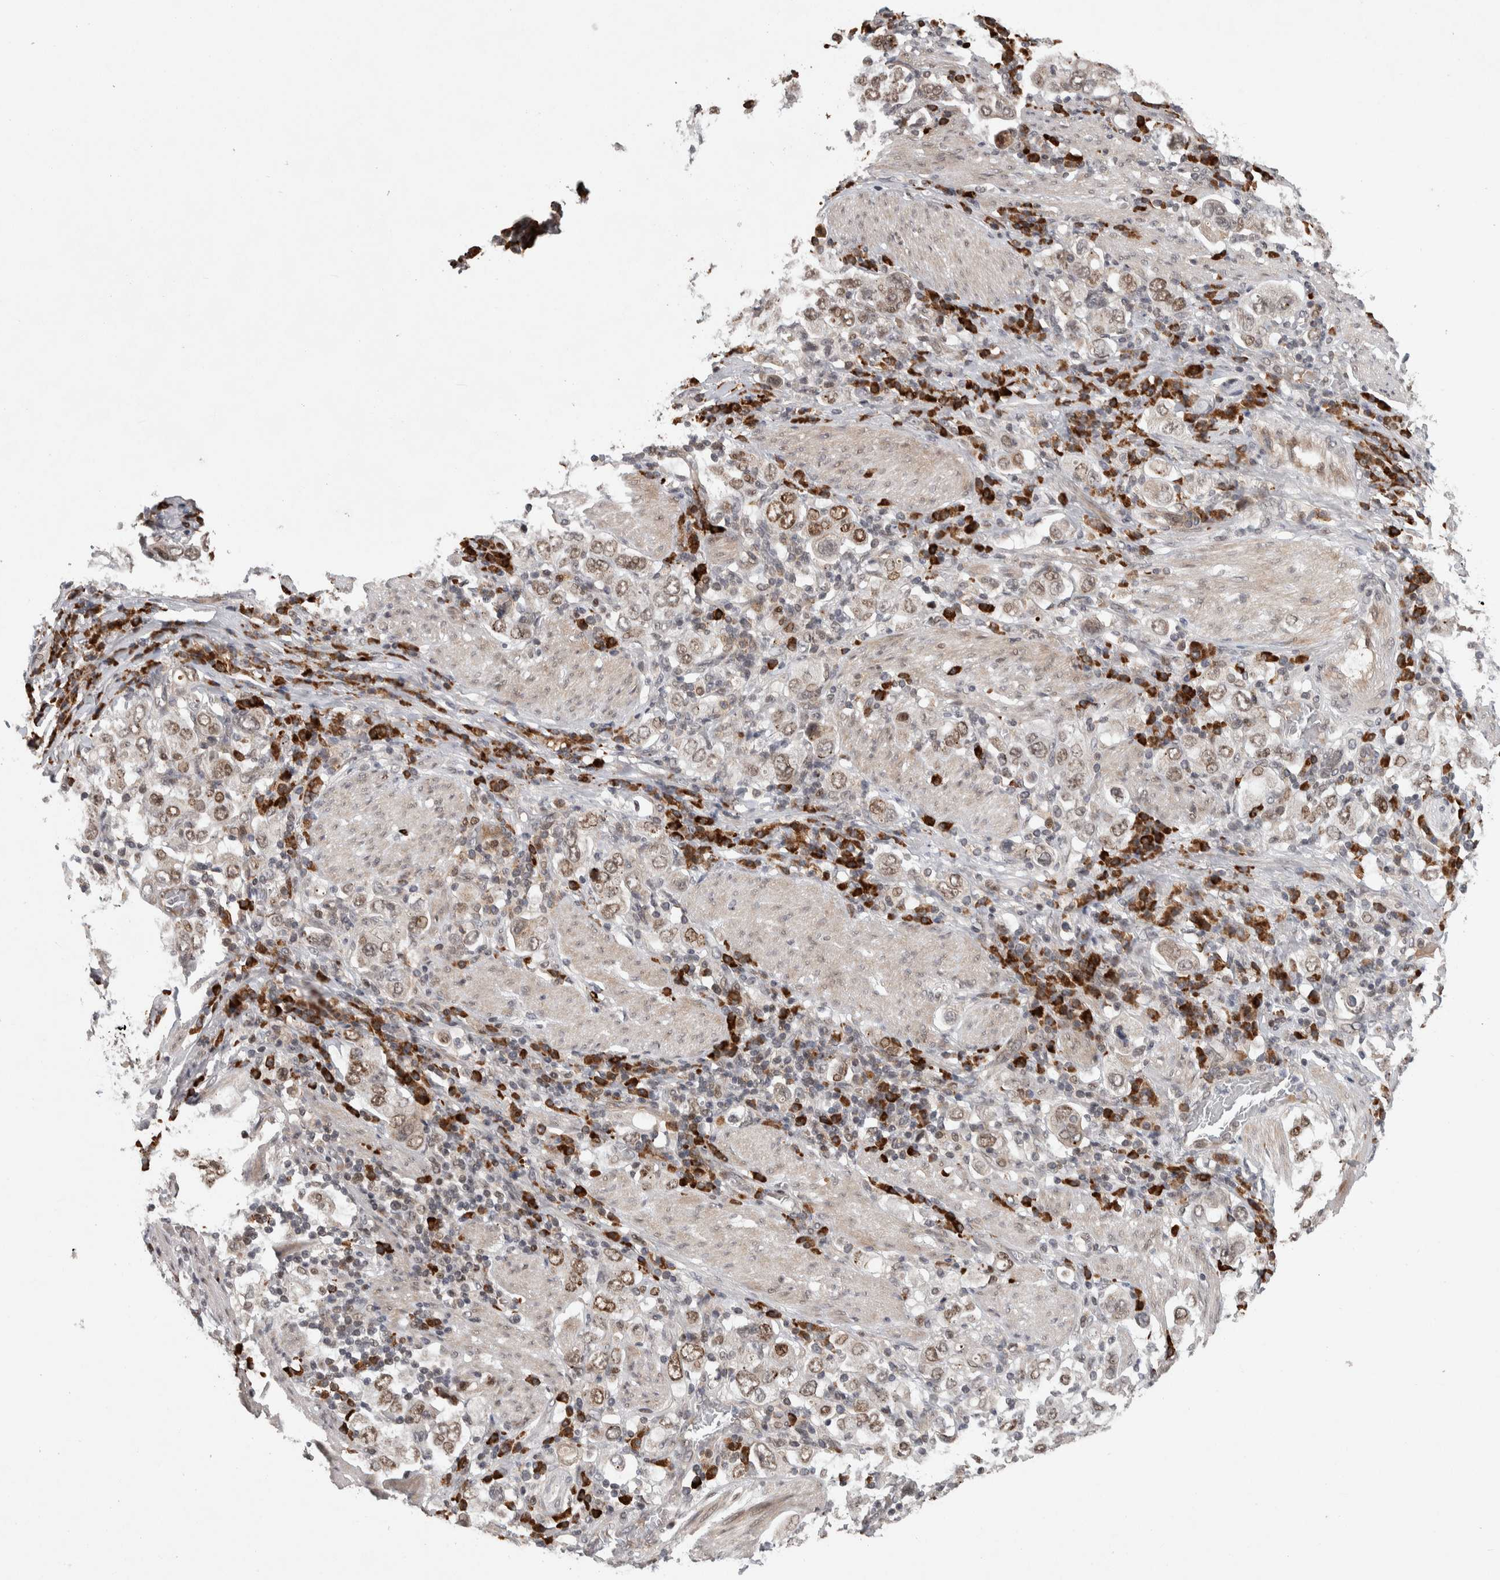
{"staining": {"intensity": "weak", "quantity": "25%-75%", "location": "nuclear"}, "tissue": "stomach cancer", "cell_type": "Tumor cells", "image_type": "cancer", "snomed": [{"axis": "morphology", "description": "Adenocarcinoma, NOS"}, {"axis": "topography", "description": "Stomach, upper"}], "caption": "Brown immunohistochemical staining in human adenocarcinoma (stomach) demonstrates weak nuclear expression in about 25%-75% of tumor cells.", "gene": "ZNF592", "patient": {"sex": "male", "age": 62}}